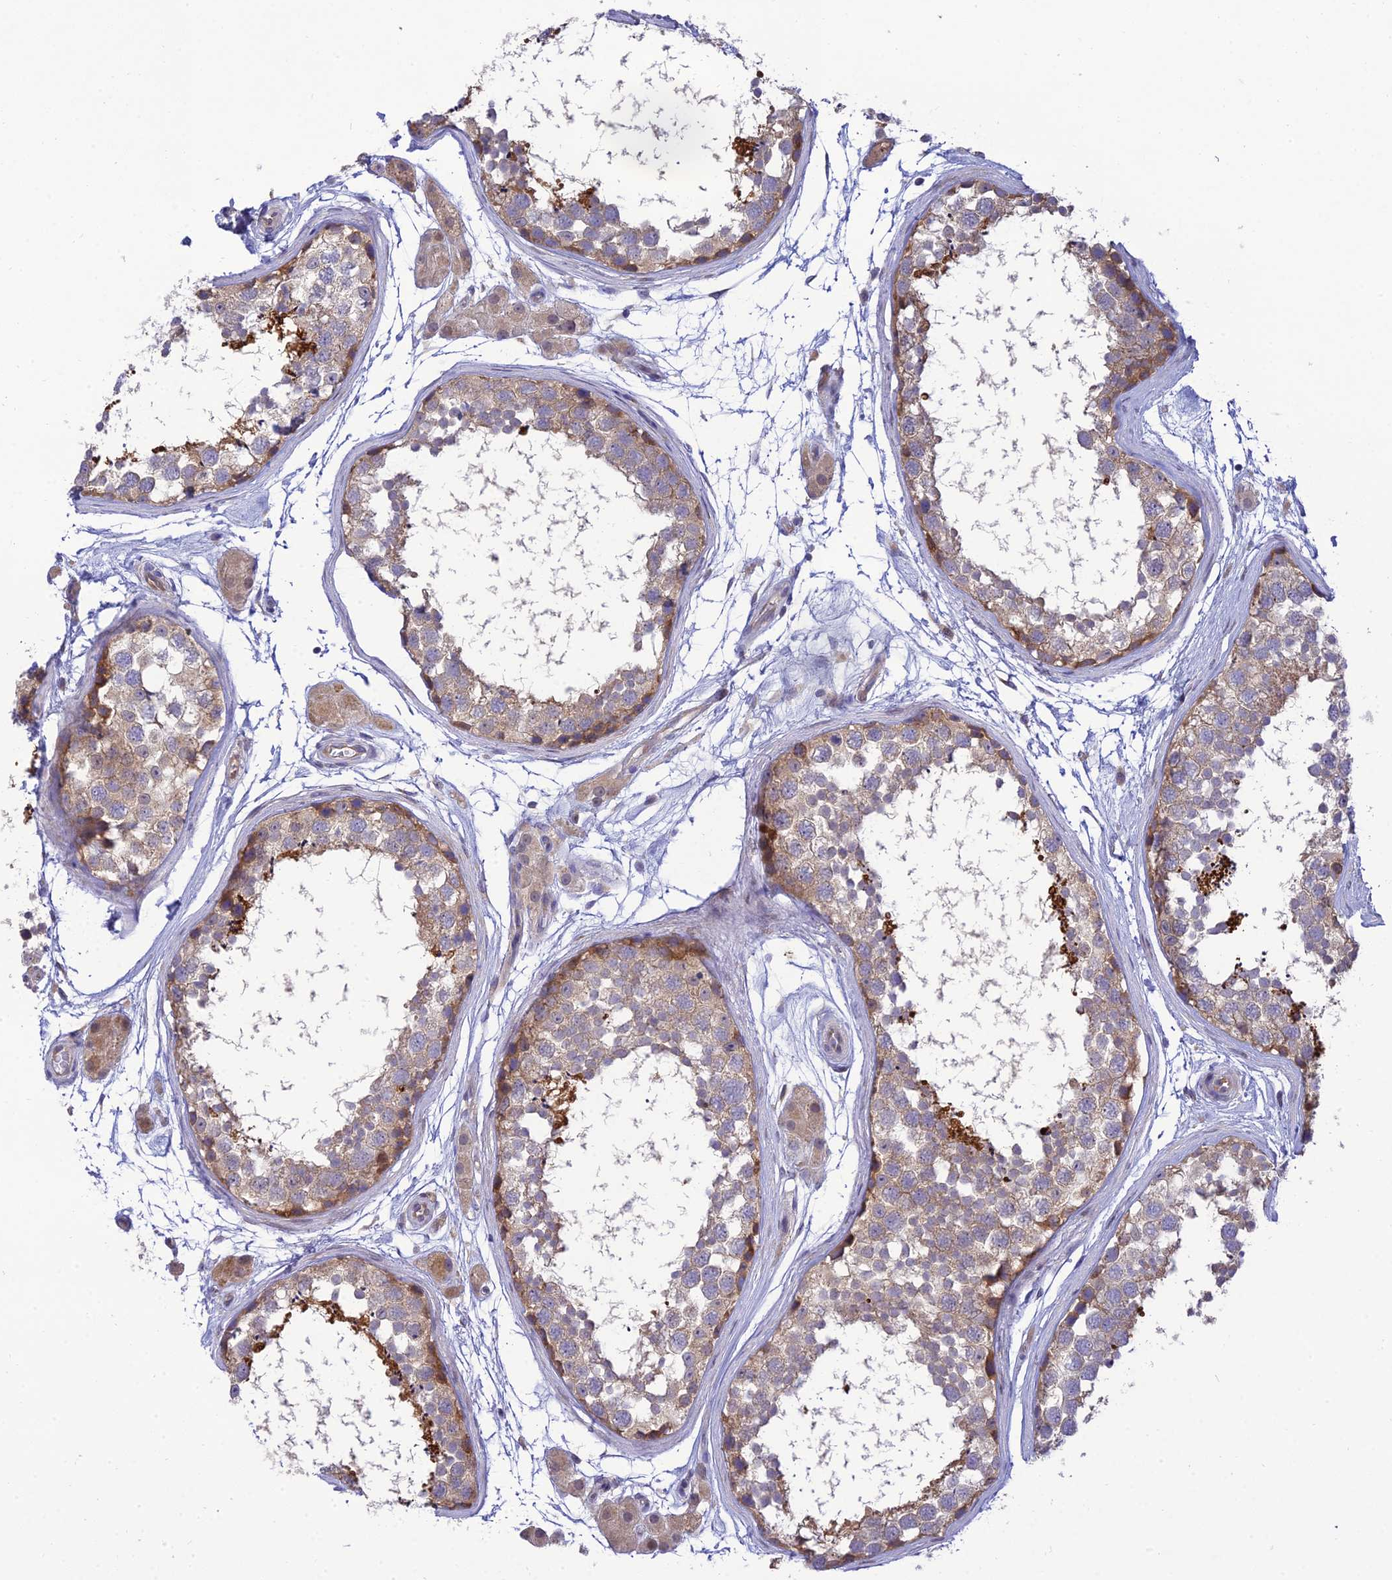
{"staining": {"intensity": "strong", "quantity": "<25%", "location": "cytoplasmic/membranous"}, "tissue": "testis", "cell_type": "Cells in seminiferous ducts", "image_type": "normal", "snomed": [{"axis": "morphology", "description": "Normal tissue, NOS"}, {"axis": "topography", "description": "Testis"}], "caption": "Benign testis displays strong cytoplasmic/membranous staining in approximately <25% of cells in seminiferous ducts, visualized by immunohistochemistry.", "gene": "CLCN7", "patient": {"sex": "male", "age": 56}}